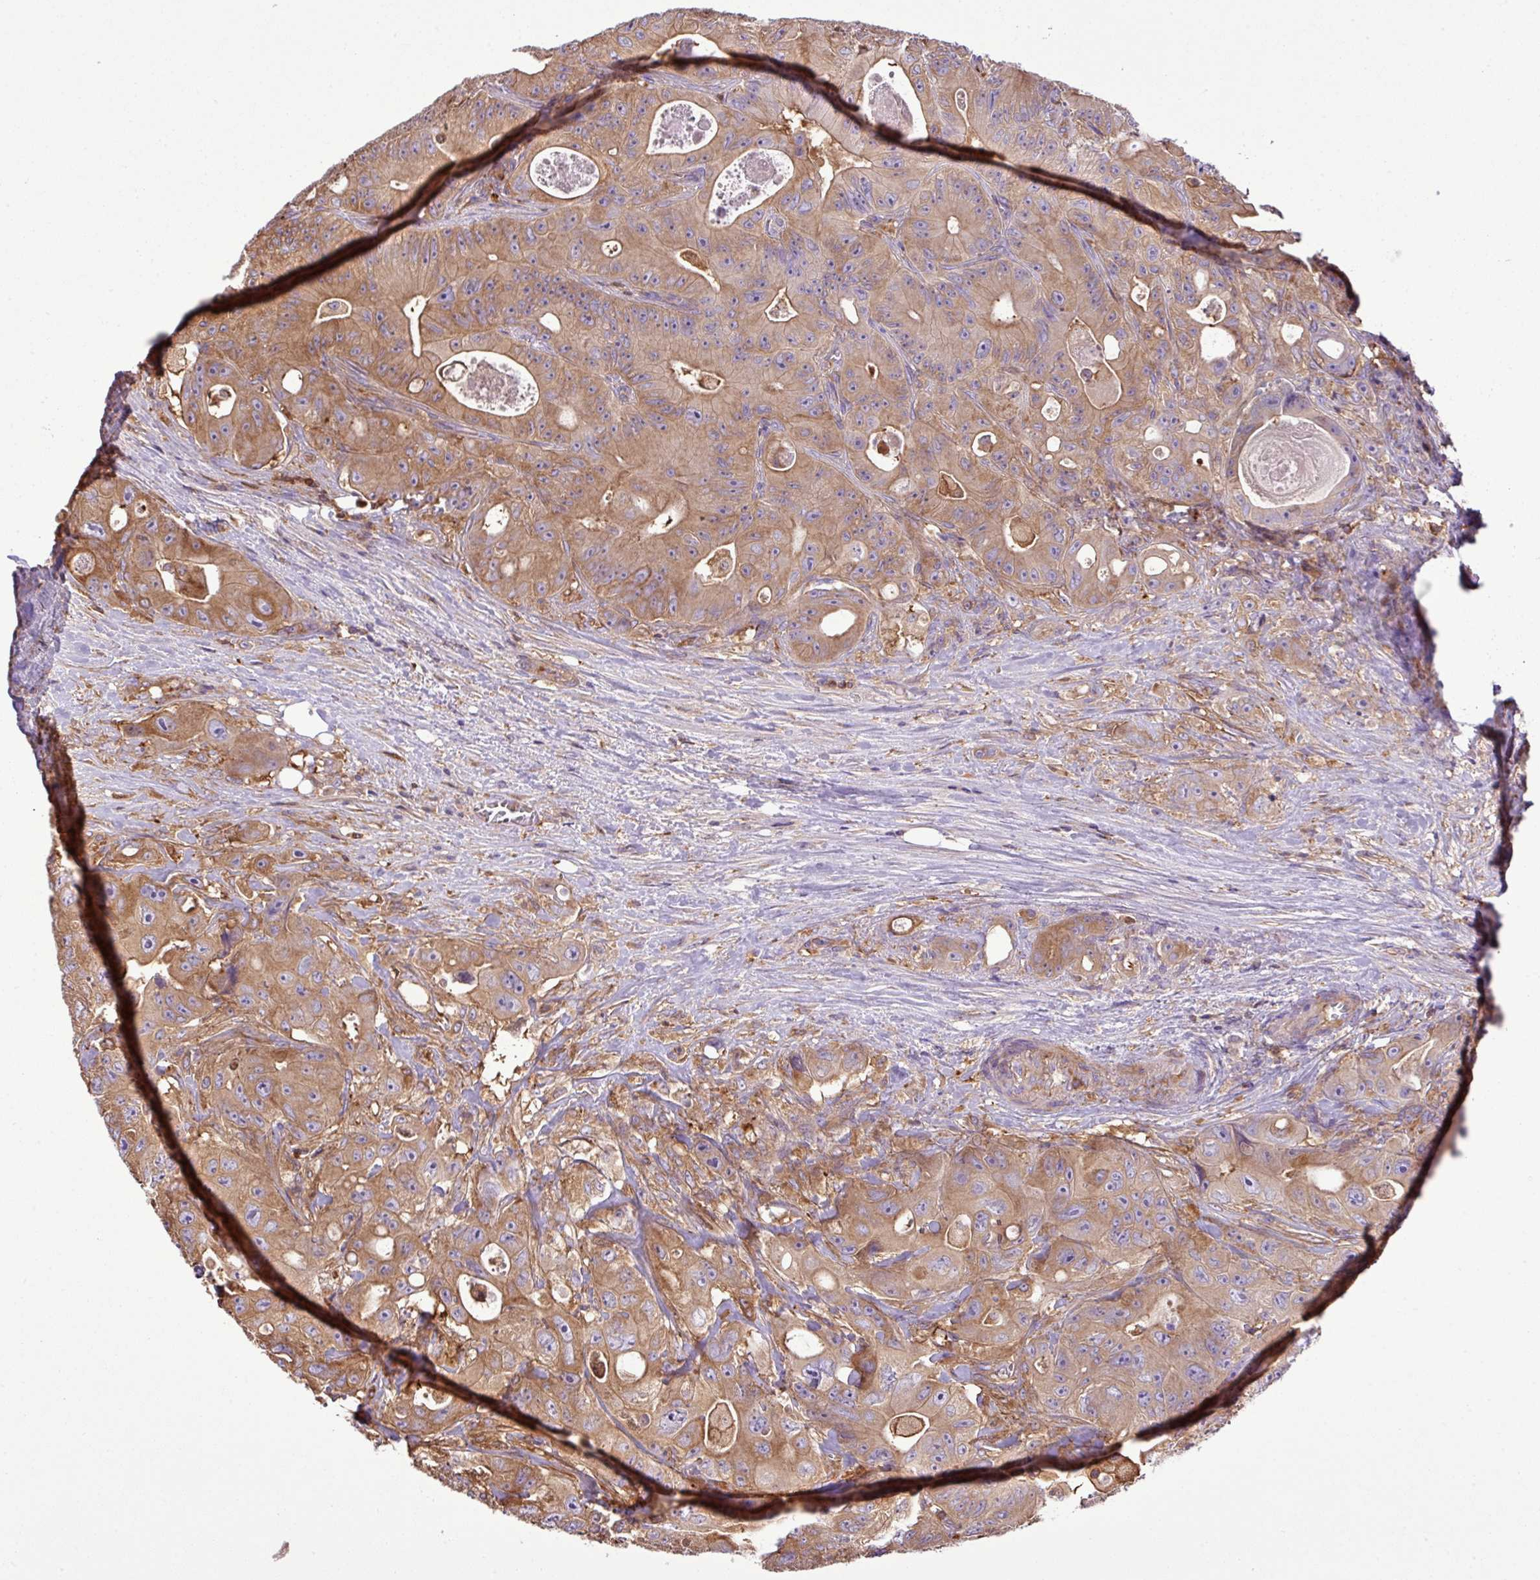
{"staining": {"intensity": "moderate", "quantity": ">75%", "location": "cytoplasmic/membranous"}, "tissue": "colorectal cancer", "cell_type": "Tumor cells", "image_type": "cancer", "snomed": [{"axis": "morphology", "description": "Adenocarcinoma, NOS"}, {"axis": "topography", "description": "Colon"}], "caption": "Colorectal cancer (adenocarcinoma) stained for a protein exhibits moderate cytoplasmic/membranous positivity in tumor cells. The protein is stained brown, and the nuclei are stained in blue (DAB IHC with brightfield microscopy, high magnification).", "gene": "PGAP6", "patient": {"sex": "female", "age": 46}}